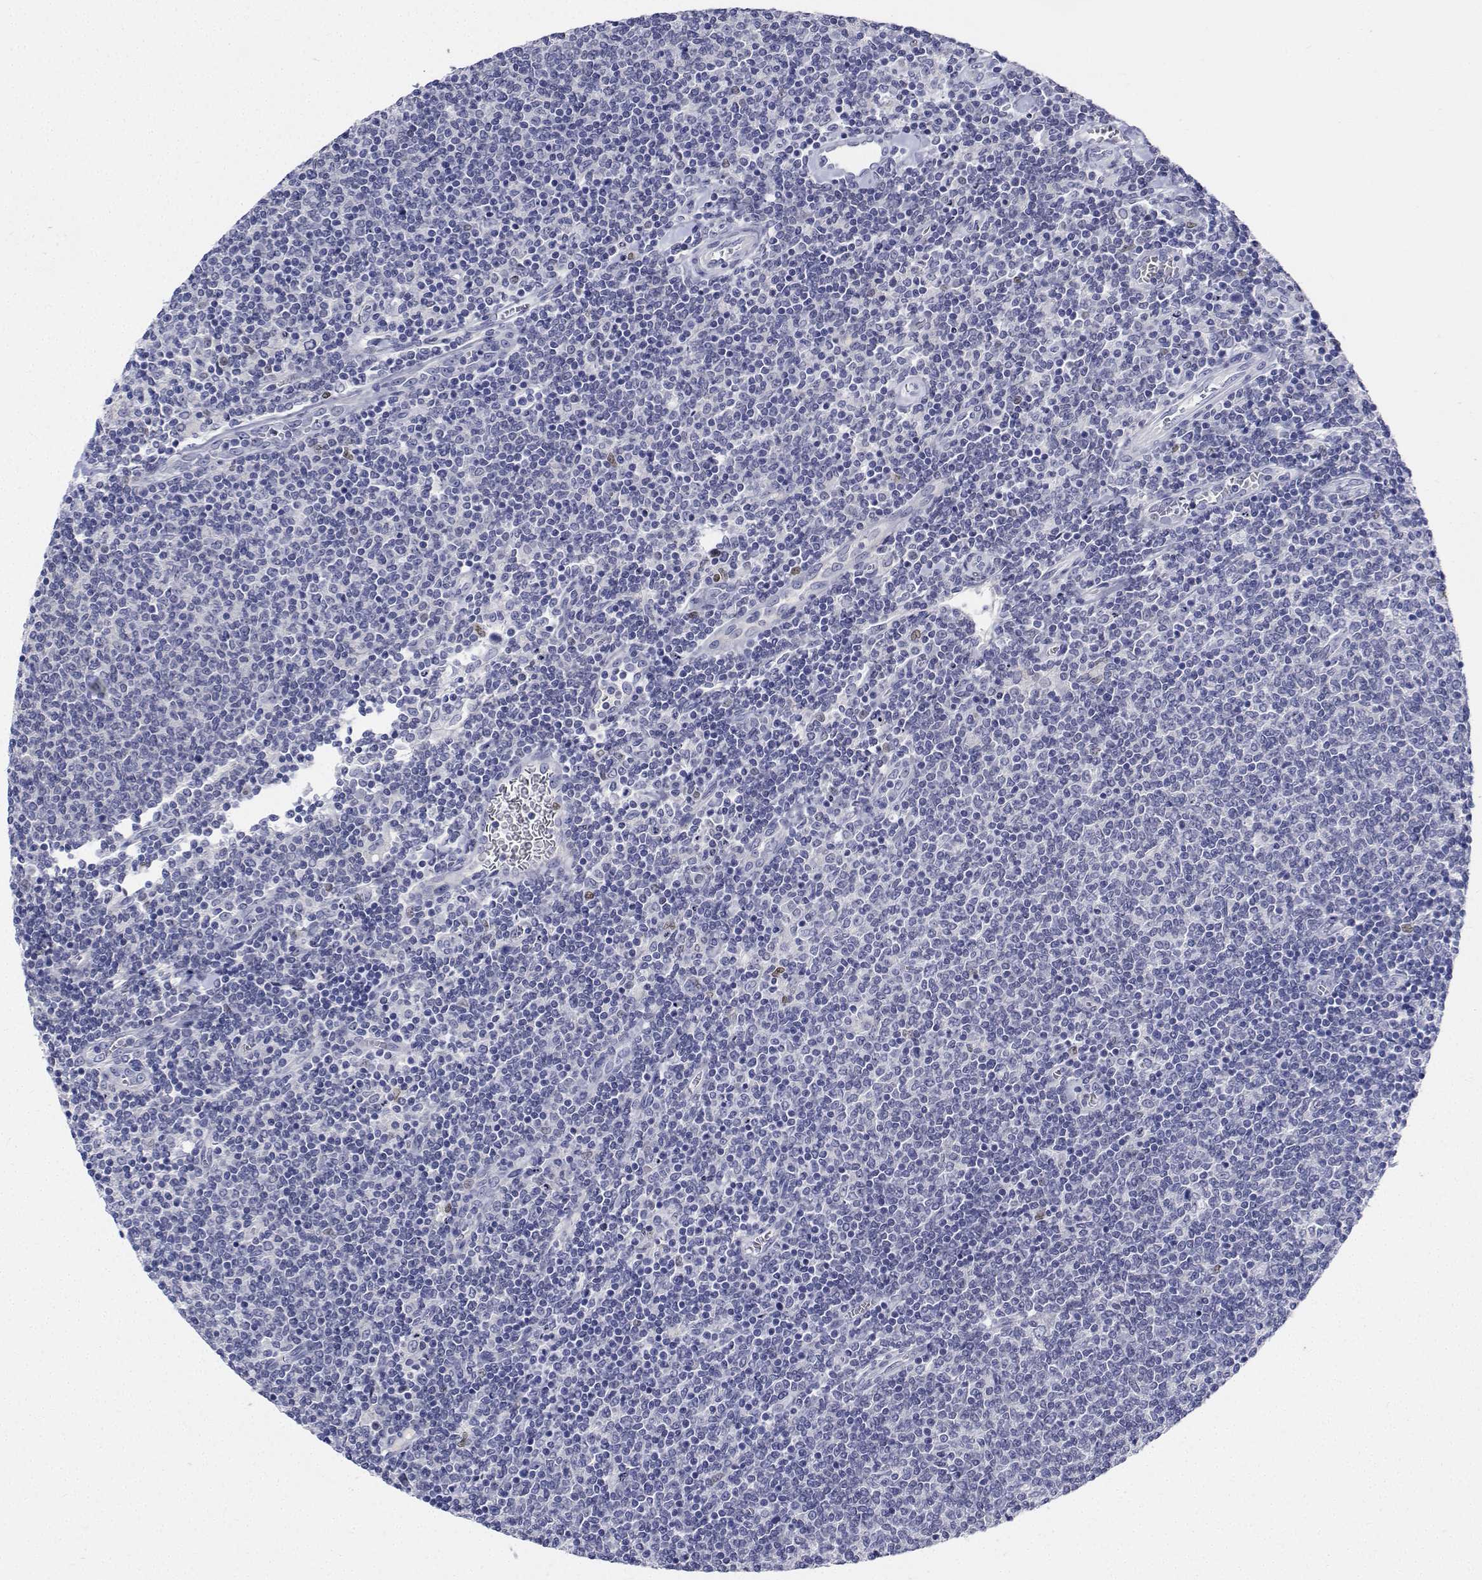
{"staining": {"intensity": "negative", "quantity": "none", "location": "none"}, "tissue": "lymphoma", "cell_type": "Tumor cells", "image_type": "cancer", "snomed": [{"axis": "morphology", "description": "Malignant lymphoma, non-Hodgkin's type, Low grade"}, {"axis": "topography", "description": "Lymph node"}], "caption": "Low-grade malignant lymphoma, non-Hodgkin's type was stained to show a protein in brown. There is no significant positivity in tumor cells.", "gene": "PLXNA4", "patient": {"sex": "male", "age": 52}}